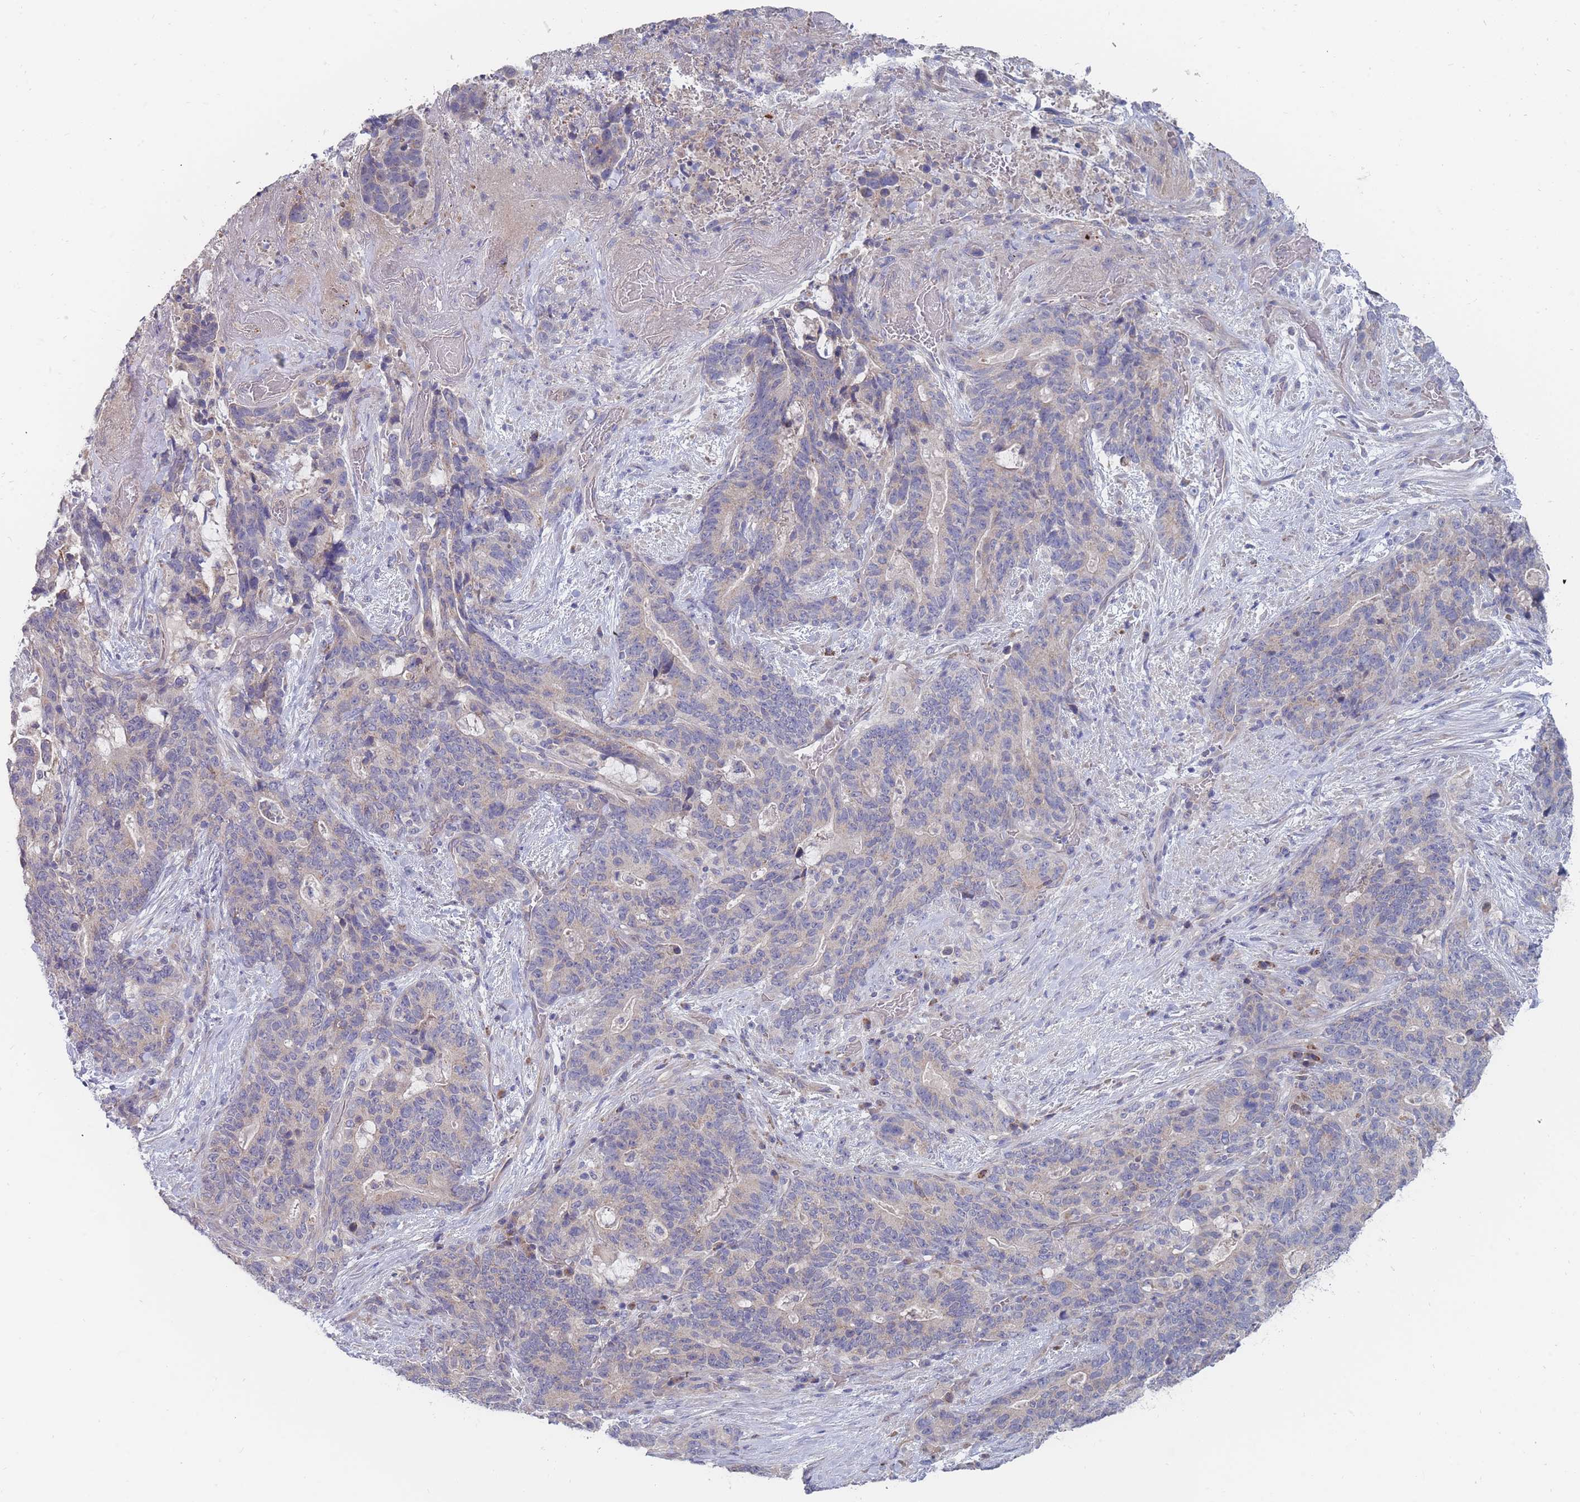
{"staining": {"intensity": "negative", "quantity": "none", "location": "none"}, "tissue": "stomach cancer", "cell_type": "Tumor cells", "image_type": "cancer", "snomed": [{"axis": "morphology", "description": "Normal tissue, NOS"}, {"axis": "morphology", "description": "Adenocarcinoma, NOS"}, {"axis": "topography", "description": "Stomach"}], "caption": "There is no significant expression in tumor cells of stomach adenocarcinoma.", "gene": "NUB1", "patient": {"sex": "female", "age": 64}}